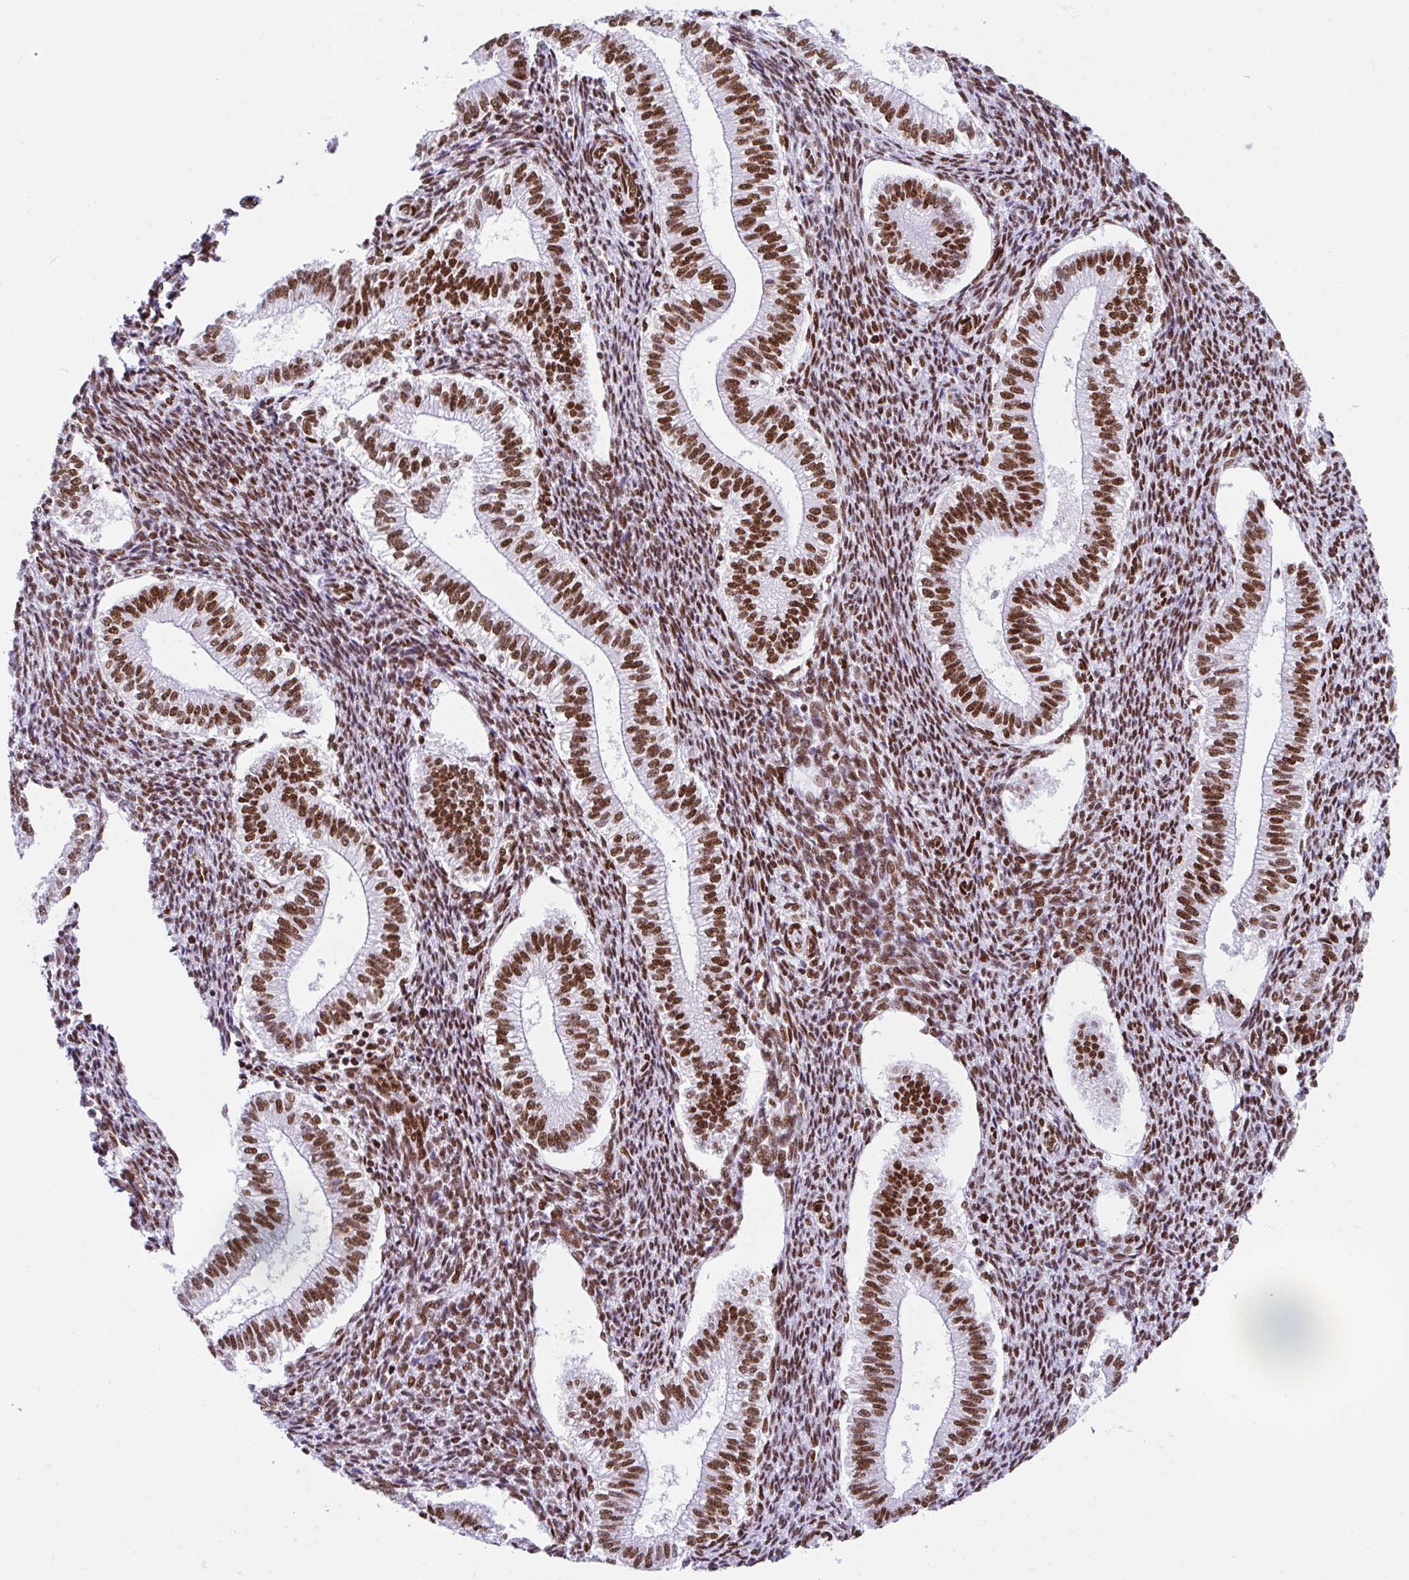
{"staining": {"intensity": "strong", "quantity": ">75%", "location": "nuclear"}, "tissue": "endometrium", "cell_type": "Cells in endometrial stroma", "image_type": "normal", "snomed": [{"axis": "morphology", "description": "Normal tissue, NOS"}, {"axis": "topography", "description": "Endometrium"}], "caption": "The histopathology image exhibits immunohistochemical staining of unremarkable endometrium. There is strong nuclear expression is appreciated in about >75% of cells in endometrial stroma.", "gene": "KHDRBS1", "patient": {"sex": "female", "age": 25}}